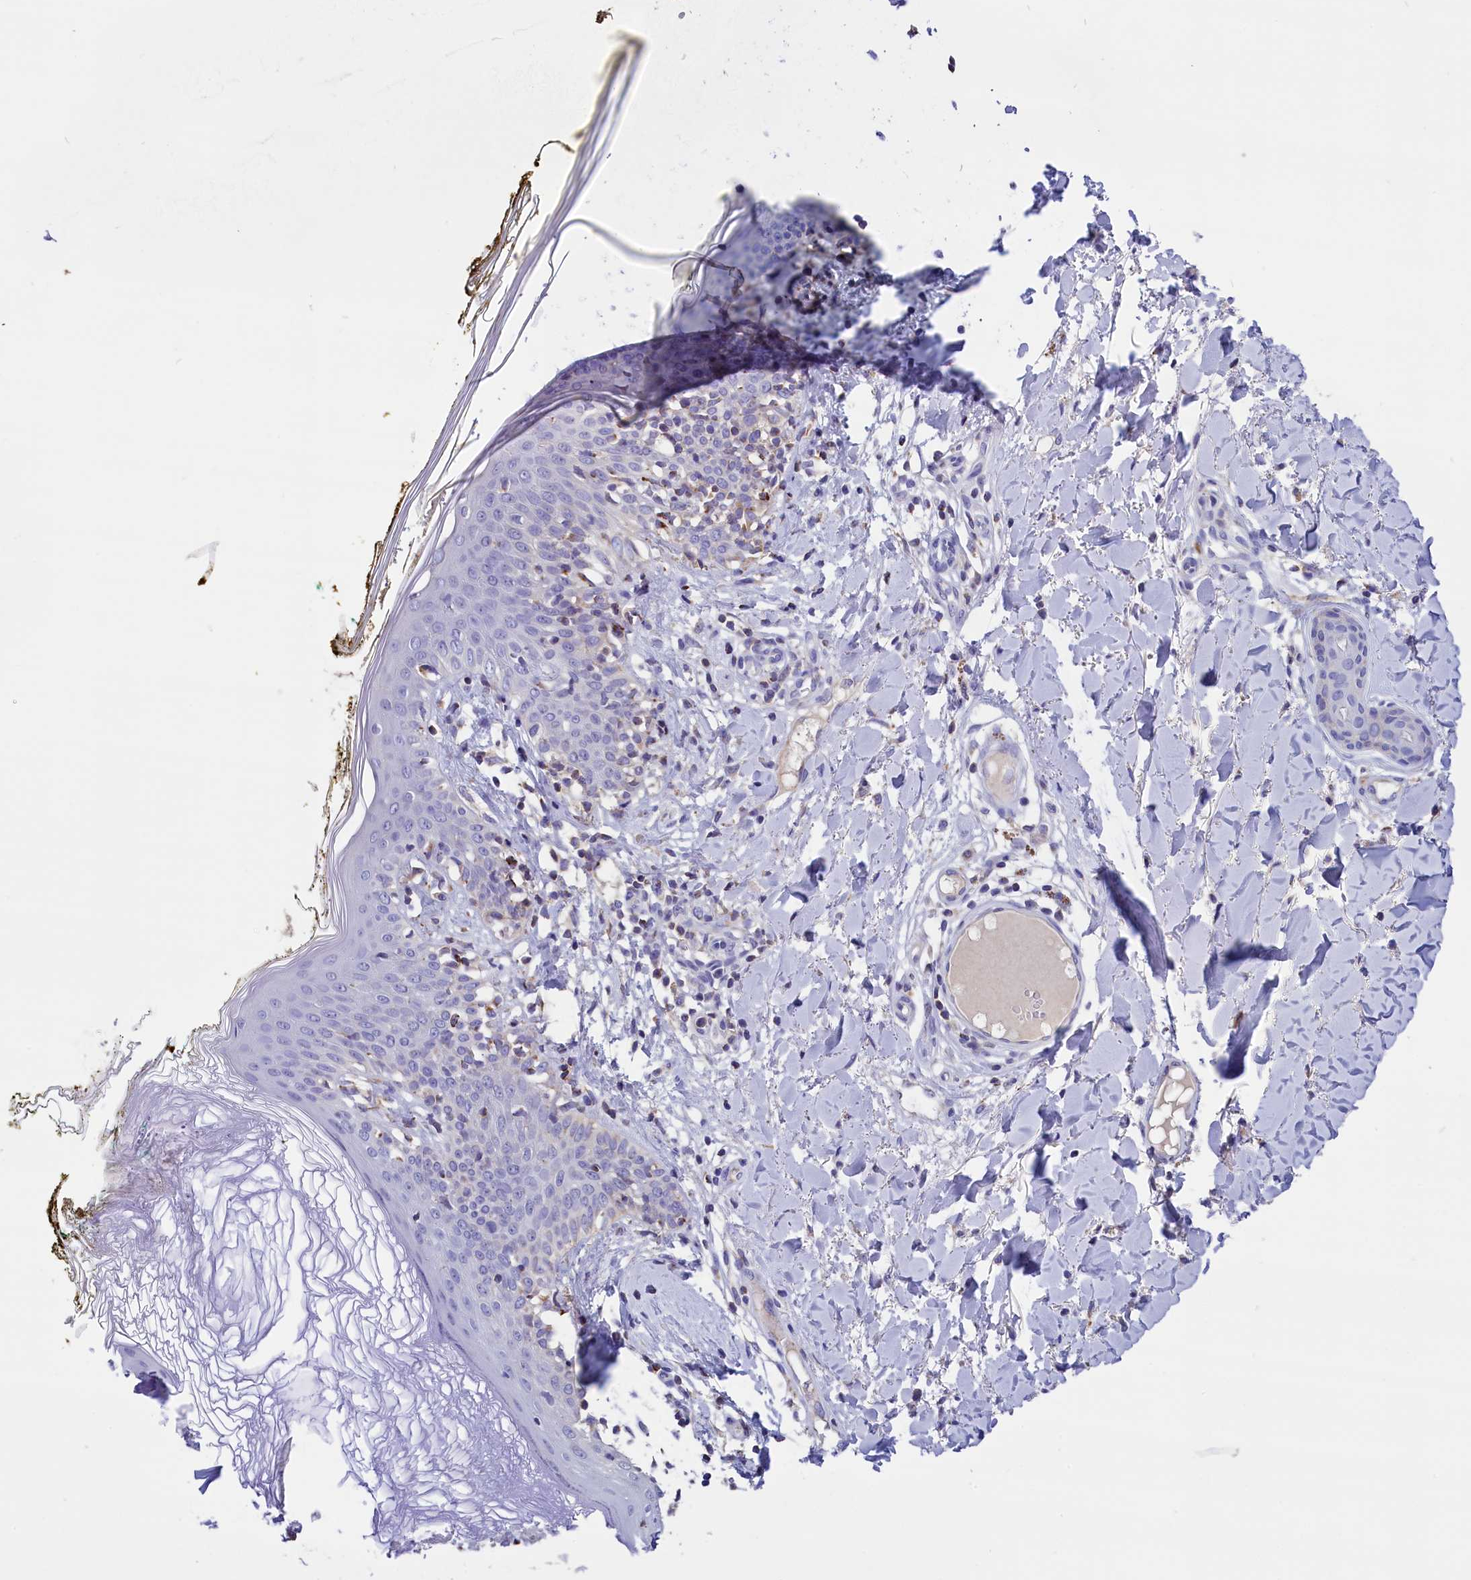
{"staining": {"intensity": "negative", "quantity": "none", "location": "none"}, "tissue": "skin", "cell_type": "Fibroblasts", "image_type": "normal", "snomed": [{"axis": "morphology", "description": "Normal tissue, NOS"}, {"axis": "topography", "description": "Skin"}], "caption": "Fibroblasts are negative for brown protein staining in unremarkable skin. The staining was performed using DAB (3,3'-diaminobenzidine) to visualize the protein expression in brown, while the nuclei were stained in blue with hematoxylin (Magnification: 20x).", "gene": "ABAT", "patient": {"sex": "female", "age": 34}}